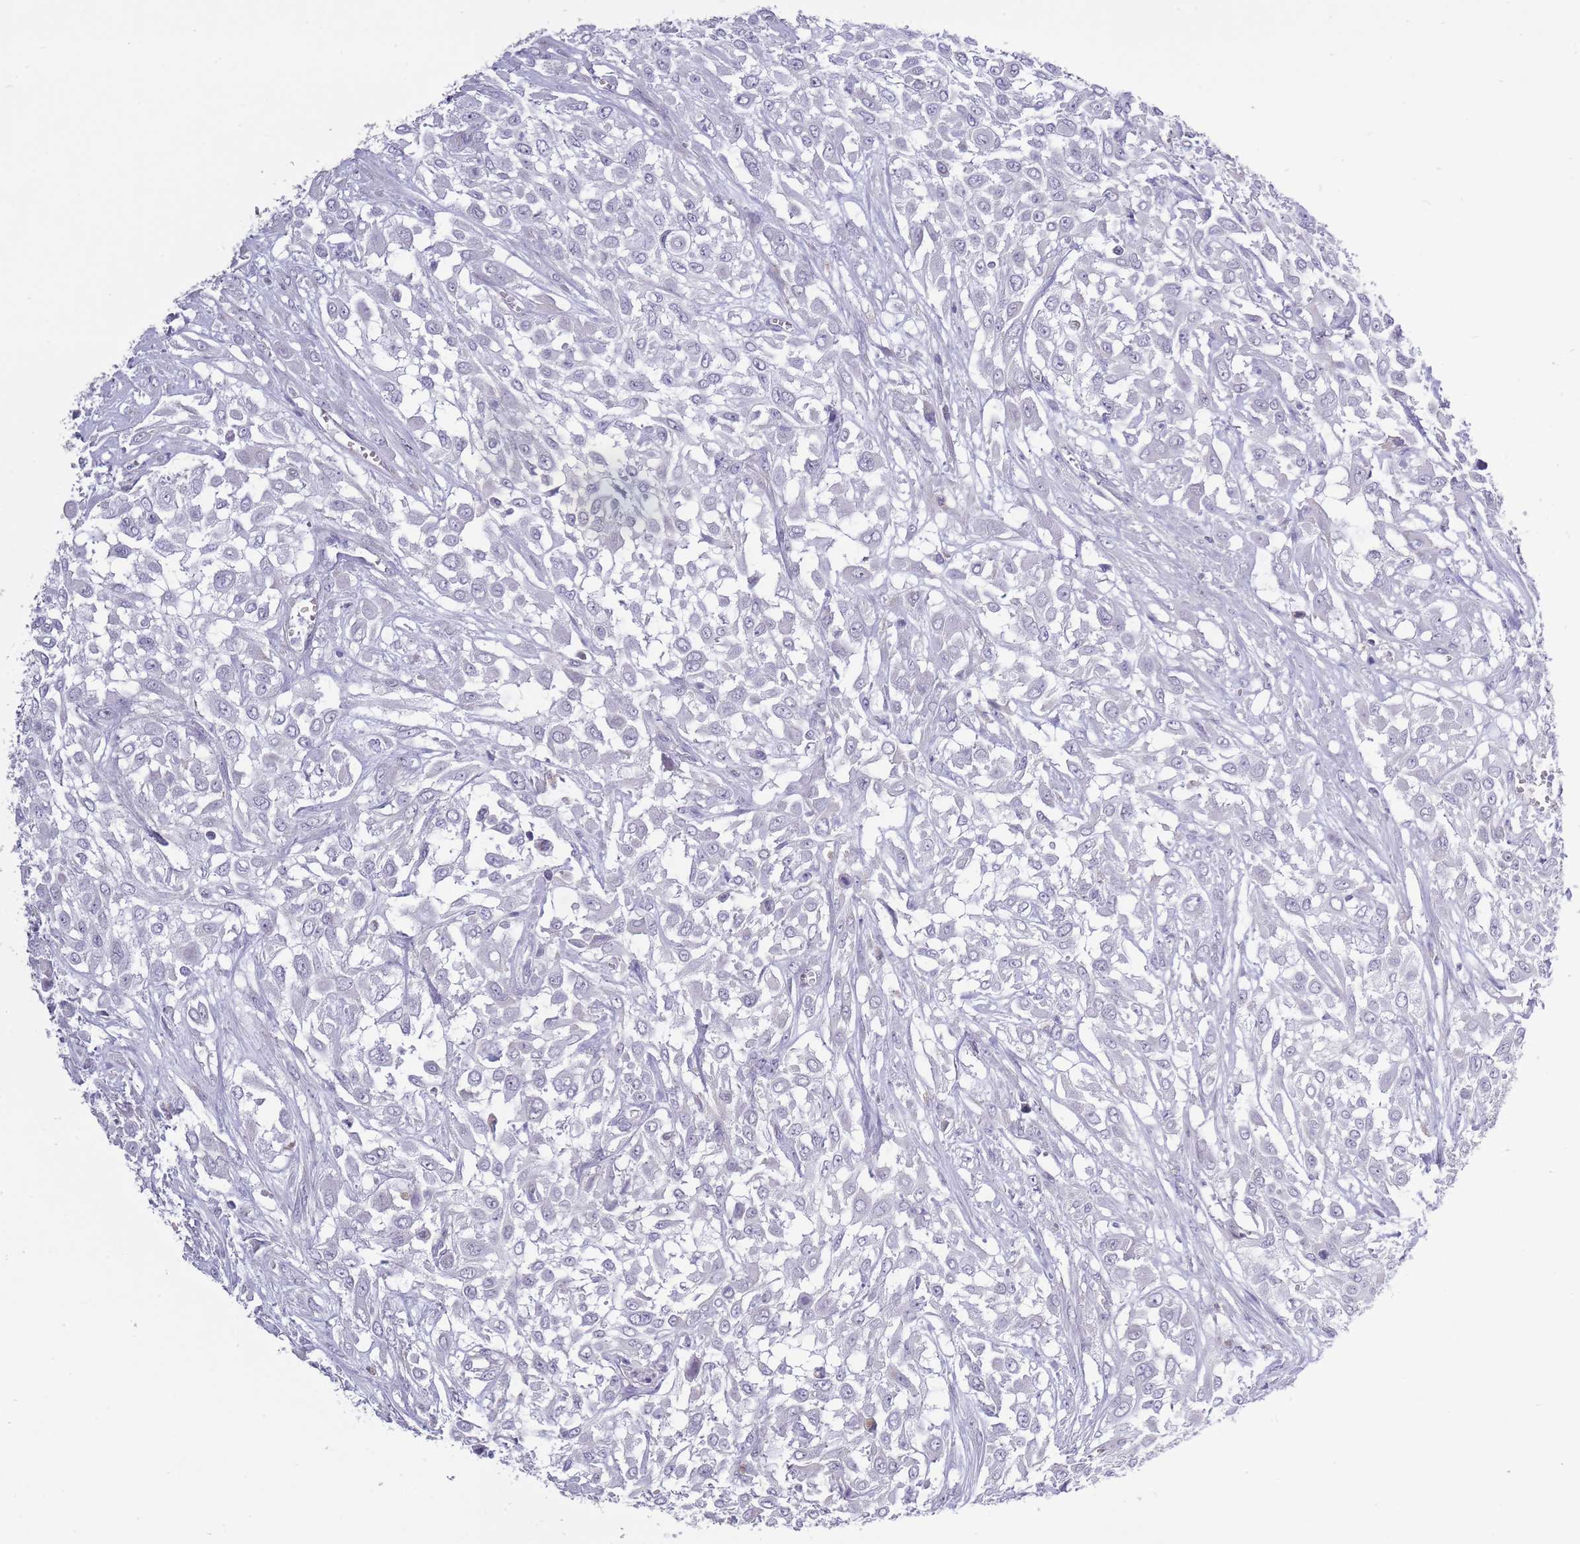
{"staining": {"intensity": "negative", "quantity": "none", "location": "none"}, "tissue": "urothelial cancer", "cell_type": "Tumor cells", "image_type": "cancer", "snomed": [{"axis": "morphology", "description": "Urothelial carcinoma, High grade"}, {"axis": "topography", "description": "Urinary bladder"}], "caption": "The micrograph demonstrates no staining of tumor cells in urothelial carcinoma (high-grade).", "gene": "ZBTB24", "patient": {"sex": "male", "age": 57}}